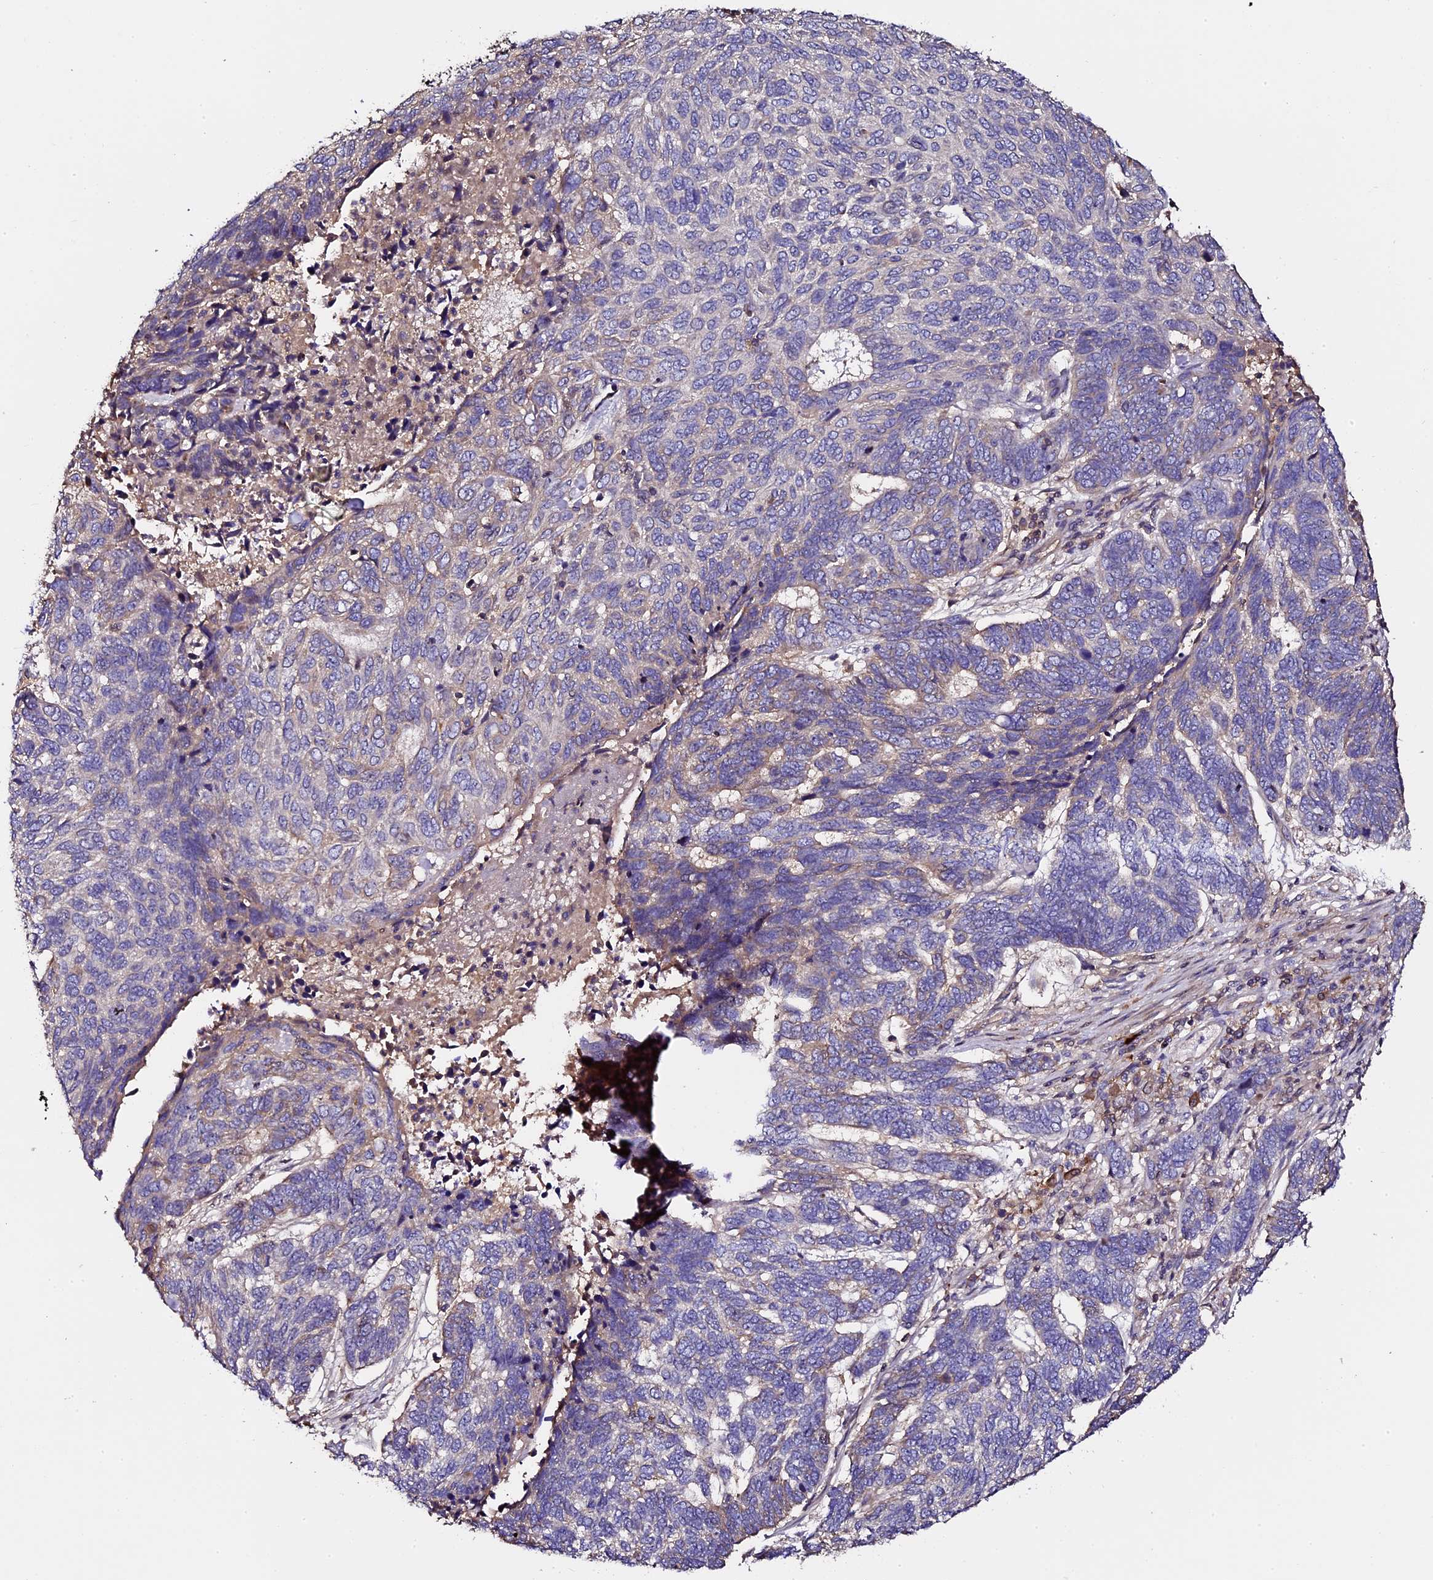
{"staining": {"intensity": "negative", "quantity": "none", "location": "none"}, "tissue": "skin cancer", "cell_type": "Tumor cells", "image_type": "cancer", "snomed": [{"axis": "morphology", "description": "Basal cell carcinoma"}, {"axis": "topography", "description": "Skin"}], "caption": "An immunohistochemistry (IHC) histopathology image of skin cancer is shown. There is no staining in tumor cells of skin cancer.", "gene": "LYG2", "patient": {"sex": "female", "age": 65}}